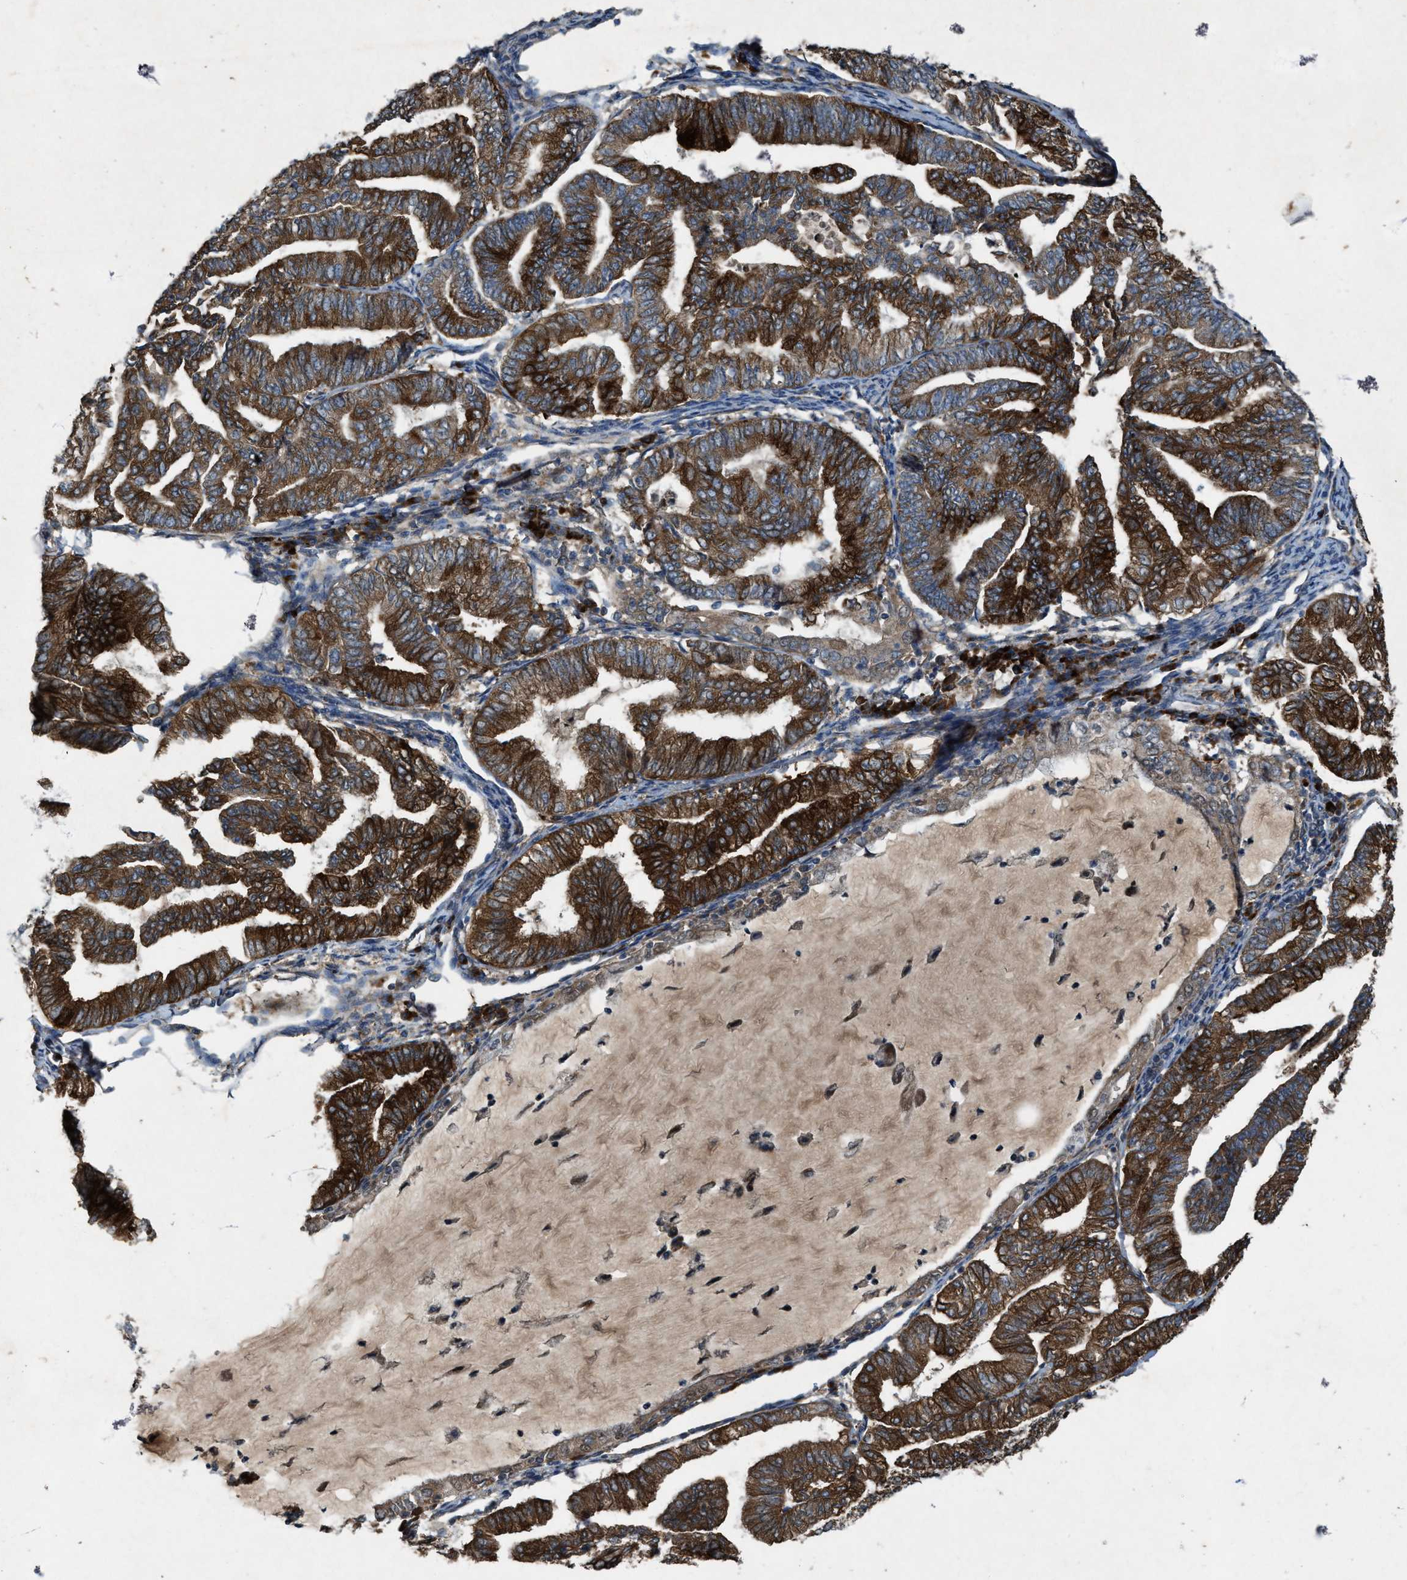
{"staining": {"intensity": "strong", "quantity": ">75%", "location": "cytoplasmic/membranous"}, "tissue": "endometrial cancer", "cell_type": "Tumor cells", "image_type": "cancer", "snomed": [{"axis": "morphology", "description": "Adenocarcinoma, NOS"}, {"axis": "topography", "description": "Endometrium"}], "caption": "This micrograph reveals endometrial adenocarcinoma stained with immunohistochemistry to label a protein in brown. The cytoplasmic/membranous of tumor cells show strong positivity for the protein. Nuclei are counter-stained blue.", "gene": "PDP2", "patient": {"sex": "female", "age": 79}}